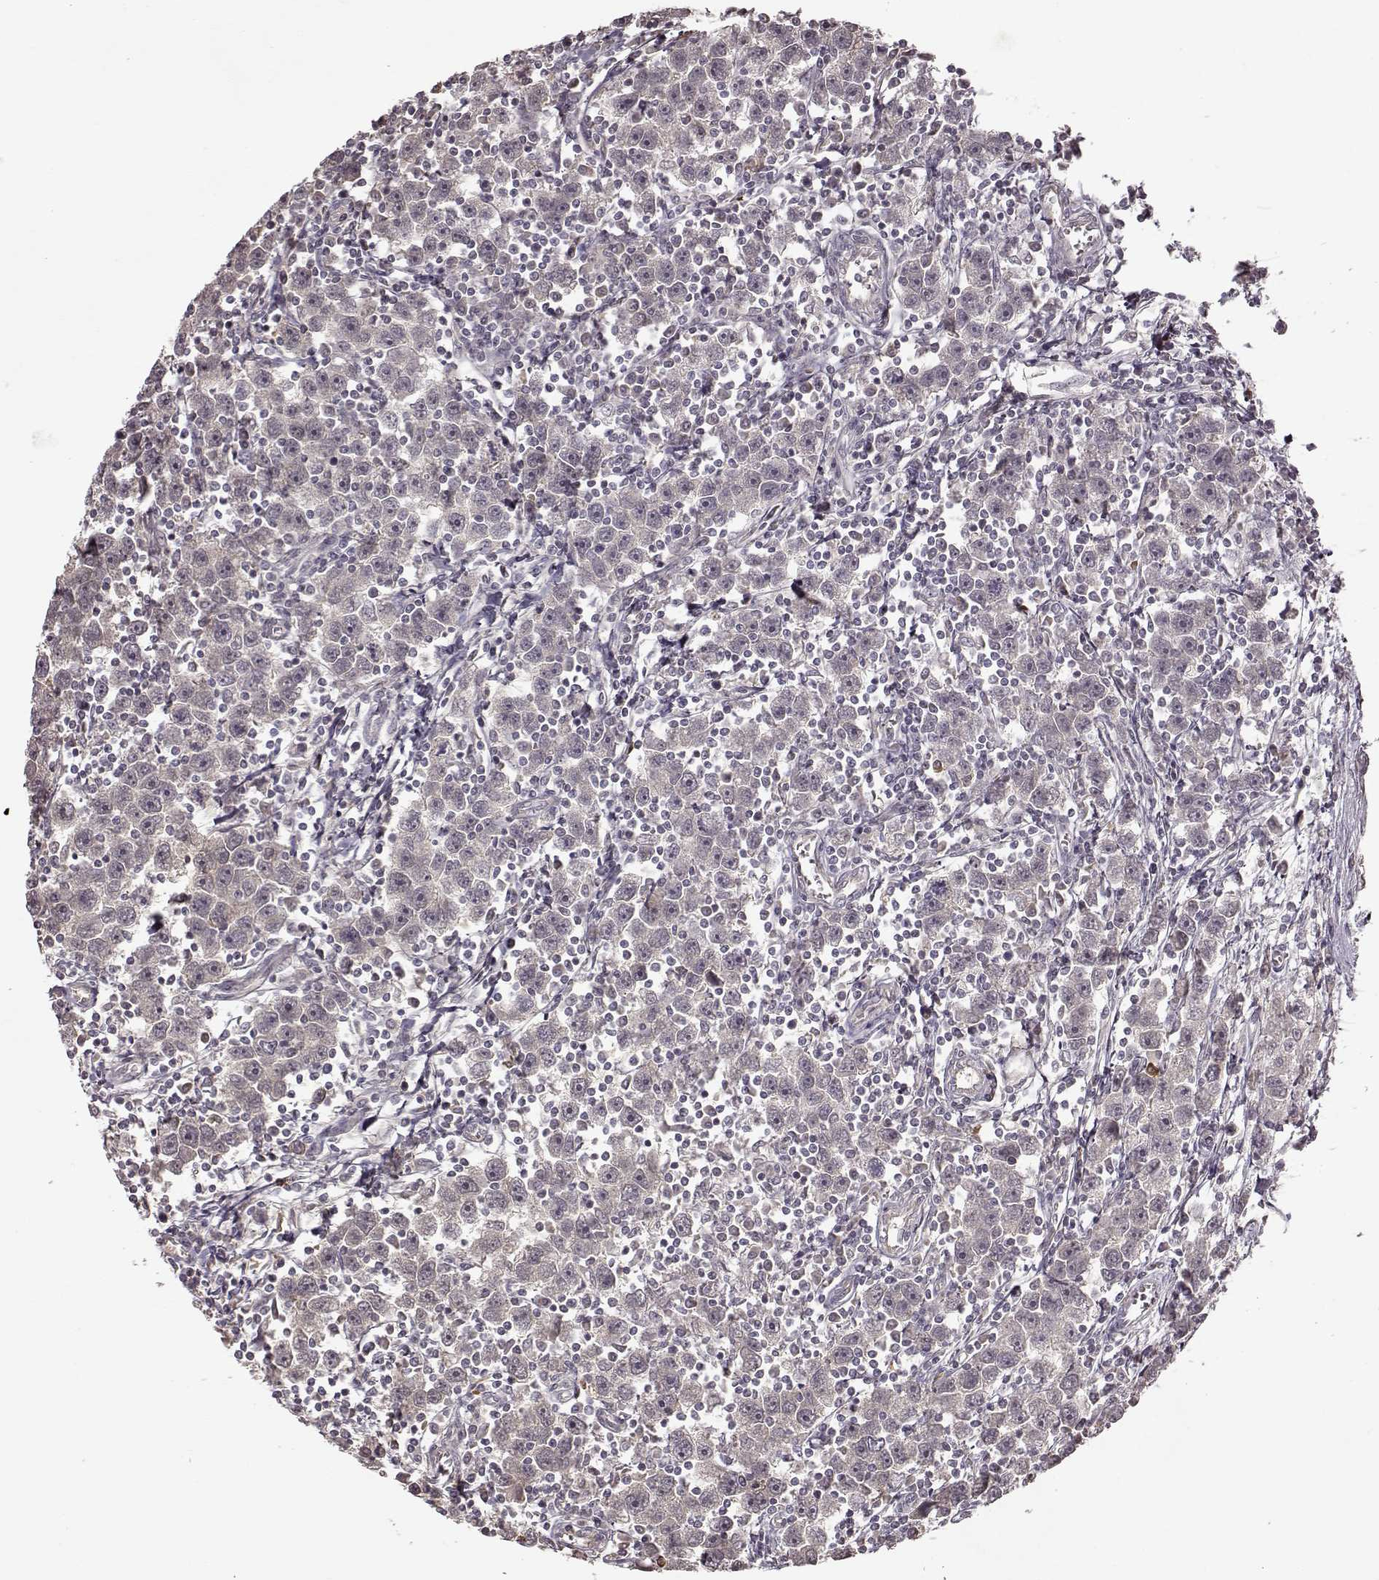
{"staining": {"intensity": "weak", "quantity": "<25%", "location": "cytoplasmic/membranous"}, "tissue": "testis cancer", "cell_type": "Tumor cells", "image_type": "cancer", "snomed": [{"axis": "morphology", "description": "Seminoma, NOS"}, {"axis": "topography", "description": "Testis"}], "caption": "There is no significant staining in tumor cells of testis cancer (seminoma).", "gene": "CRB1", "patient": {"sex": "male", "age": 30}}